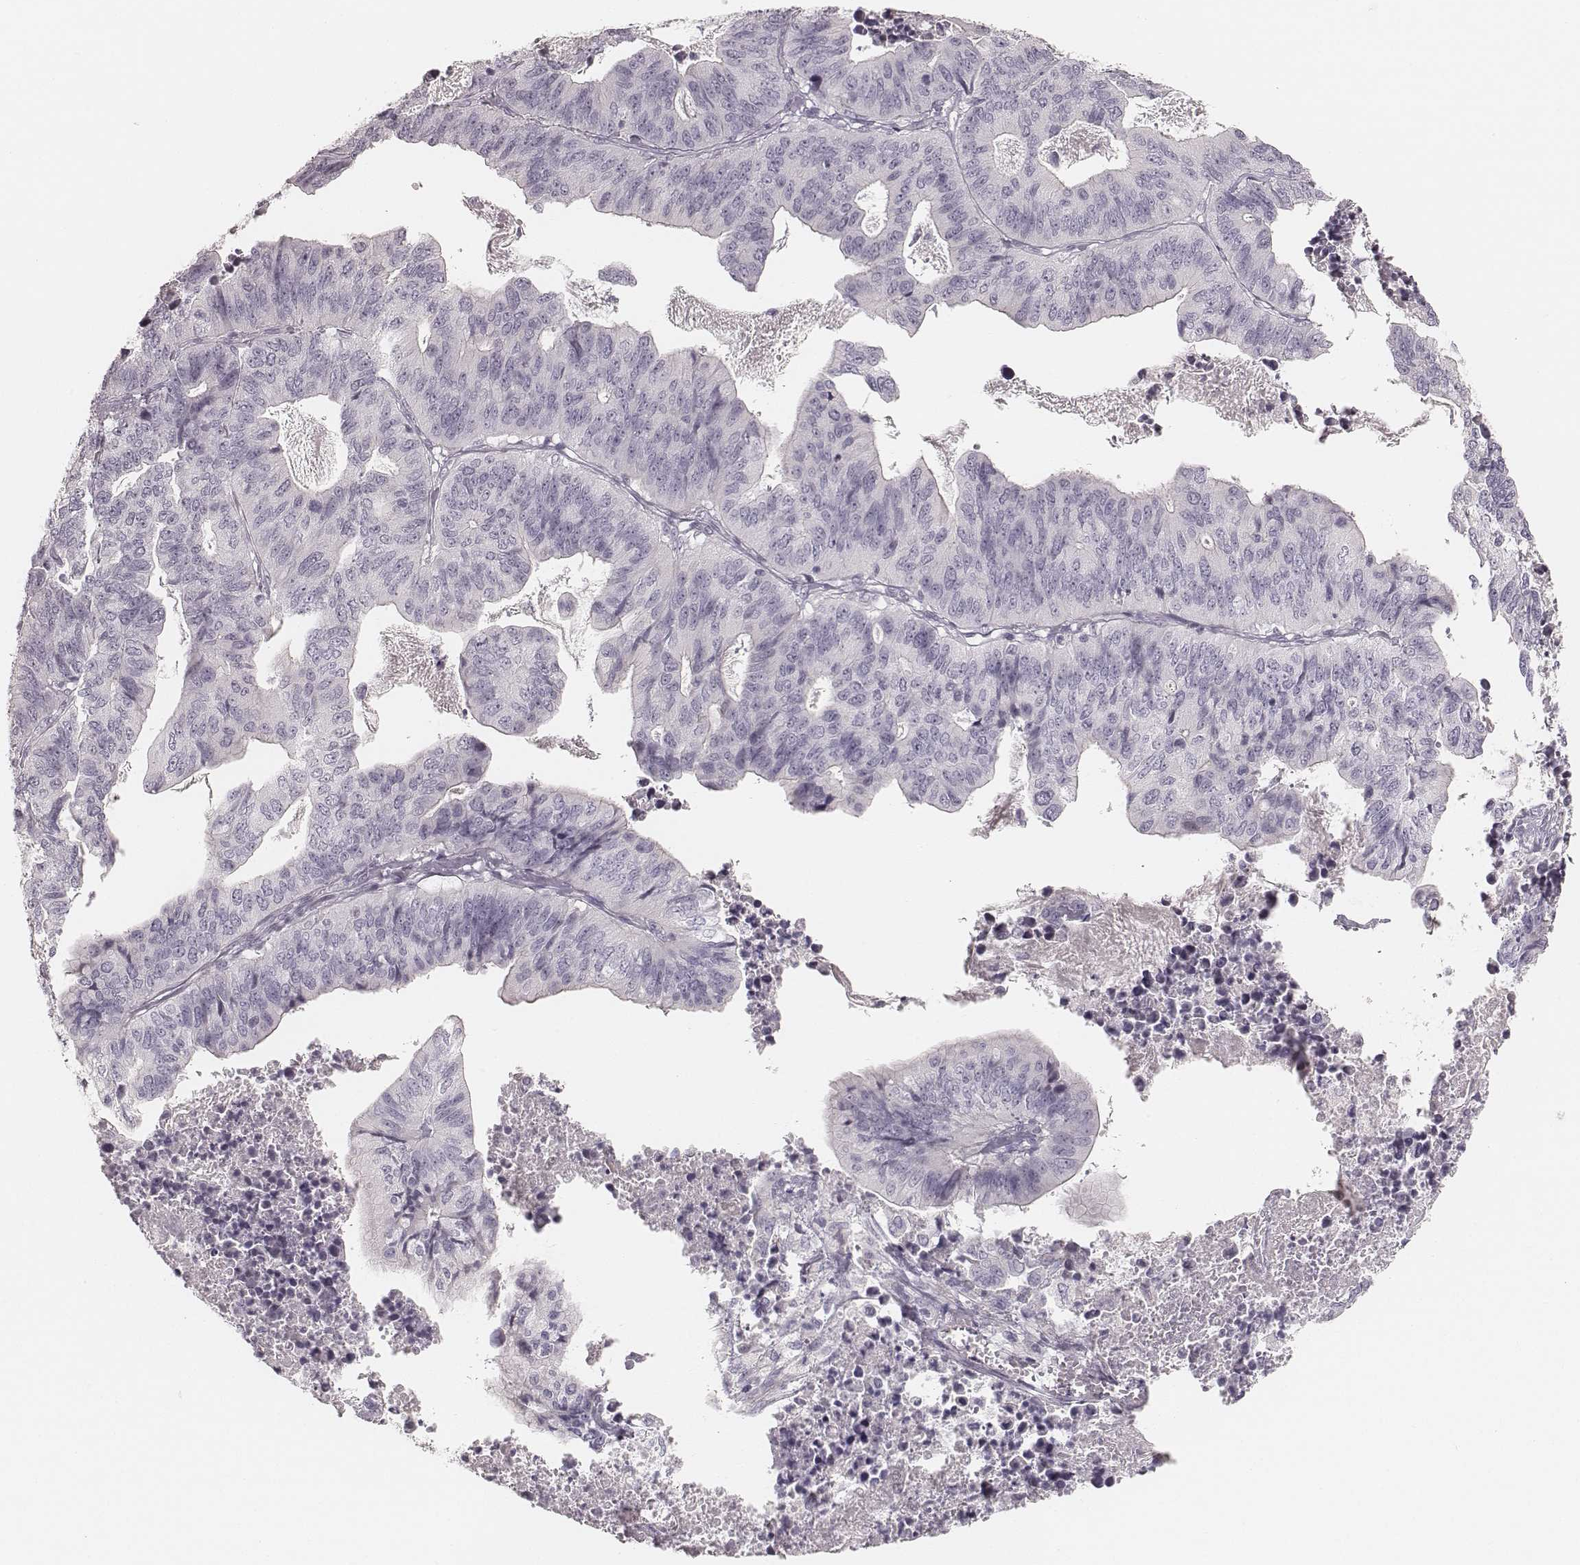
{"staining": {"intensity": "negative", "quantity": "none", "location": "none"}, "tissue": "stomach cancer", "cell_type": "Tumor cells", "image_type": "cancer", "snomed": [{"axis": "morphology", "description": "Adenocarcinoma, NOS"}, {"axis": "topography", "description": "Stomach, upper"}], "caption": "The micrograph demonstrates no significant expression in tumor cells of adenocarcinoma (stomach). (DAB immunohistochemistry (IHC), high magnification).", "gene": "SPATA24", "patient": {"sex": "female", "age": 67}}